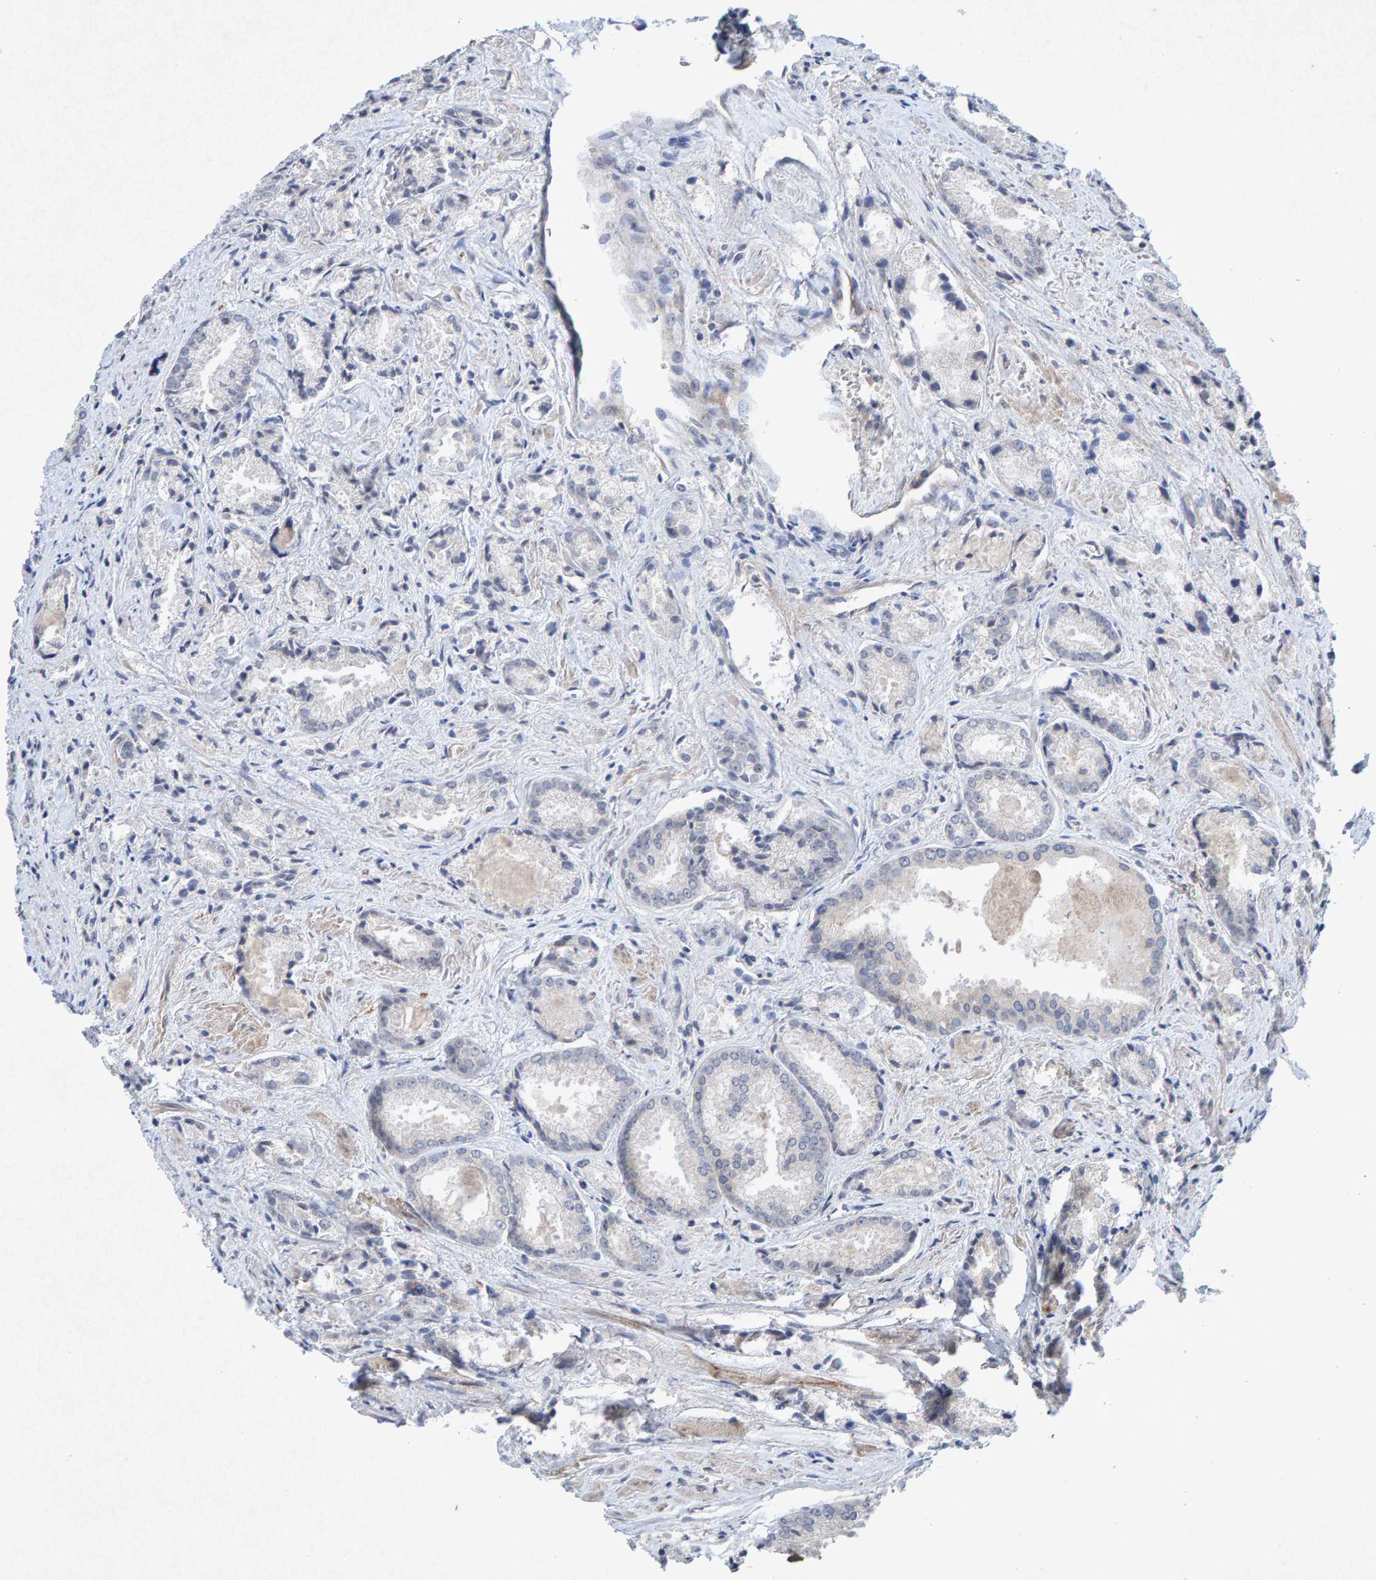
{"staining": {"intensity": "negative", "quantity": "none", "location": "none"}, "tissue": "prostate cancer", "cell_type": "Tumor cells", "image_type": "cancer", "snomed": [{"axis": "morphology", "description": "Adenocarcinoma, Low grade"}, {"axis": "topography", "description": "Prostate"}], "caption": "High power microscopy image of an immunohistochemistry (IHC) histopathology image of prostate cancer, revealing no significant staining in tumor cells.", "gene": "CDH2", "patient": {"sex": "male", "age": 64}}